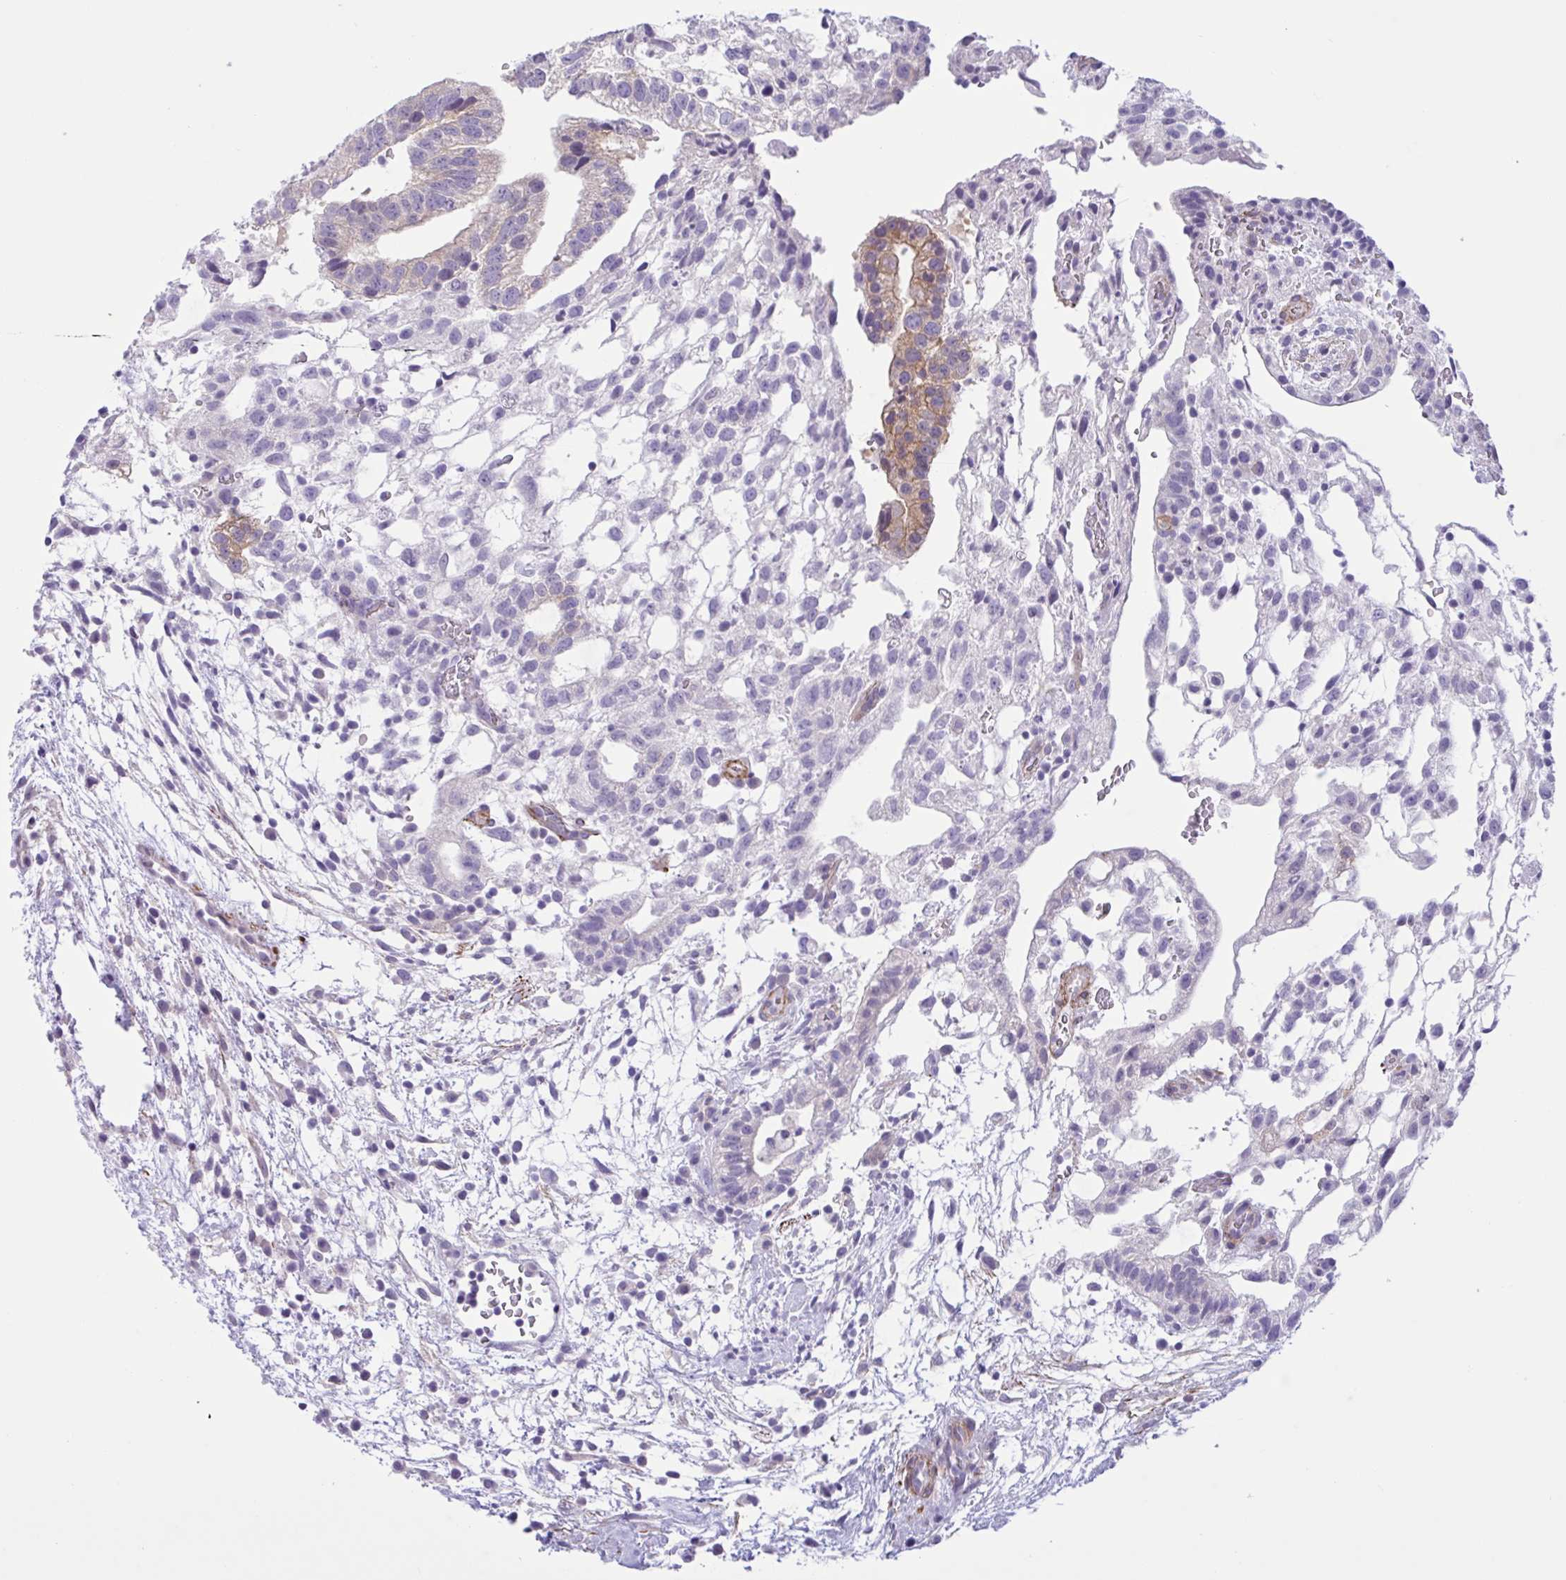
{"staining": {"intensity": "negative", "quantity": "none", "location": "none"}, "tissue": "testis cancer", "cell_type": "Tumor cells", "image_type": "cancer", "snomed": [{"axis": "morphology", "description": "Carcinoma, Embryonal, NOS"}, {"axis": "topography", "description": "Testis"}], "caption": "Tumor cells are negative for protein expression in human testis embryonal carcinoma.", "gene": "AHCYL2", "patient": {"sex": "male", "age": 32}}